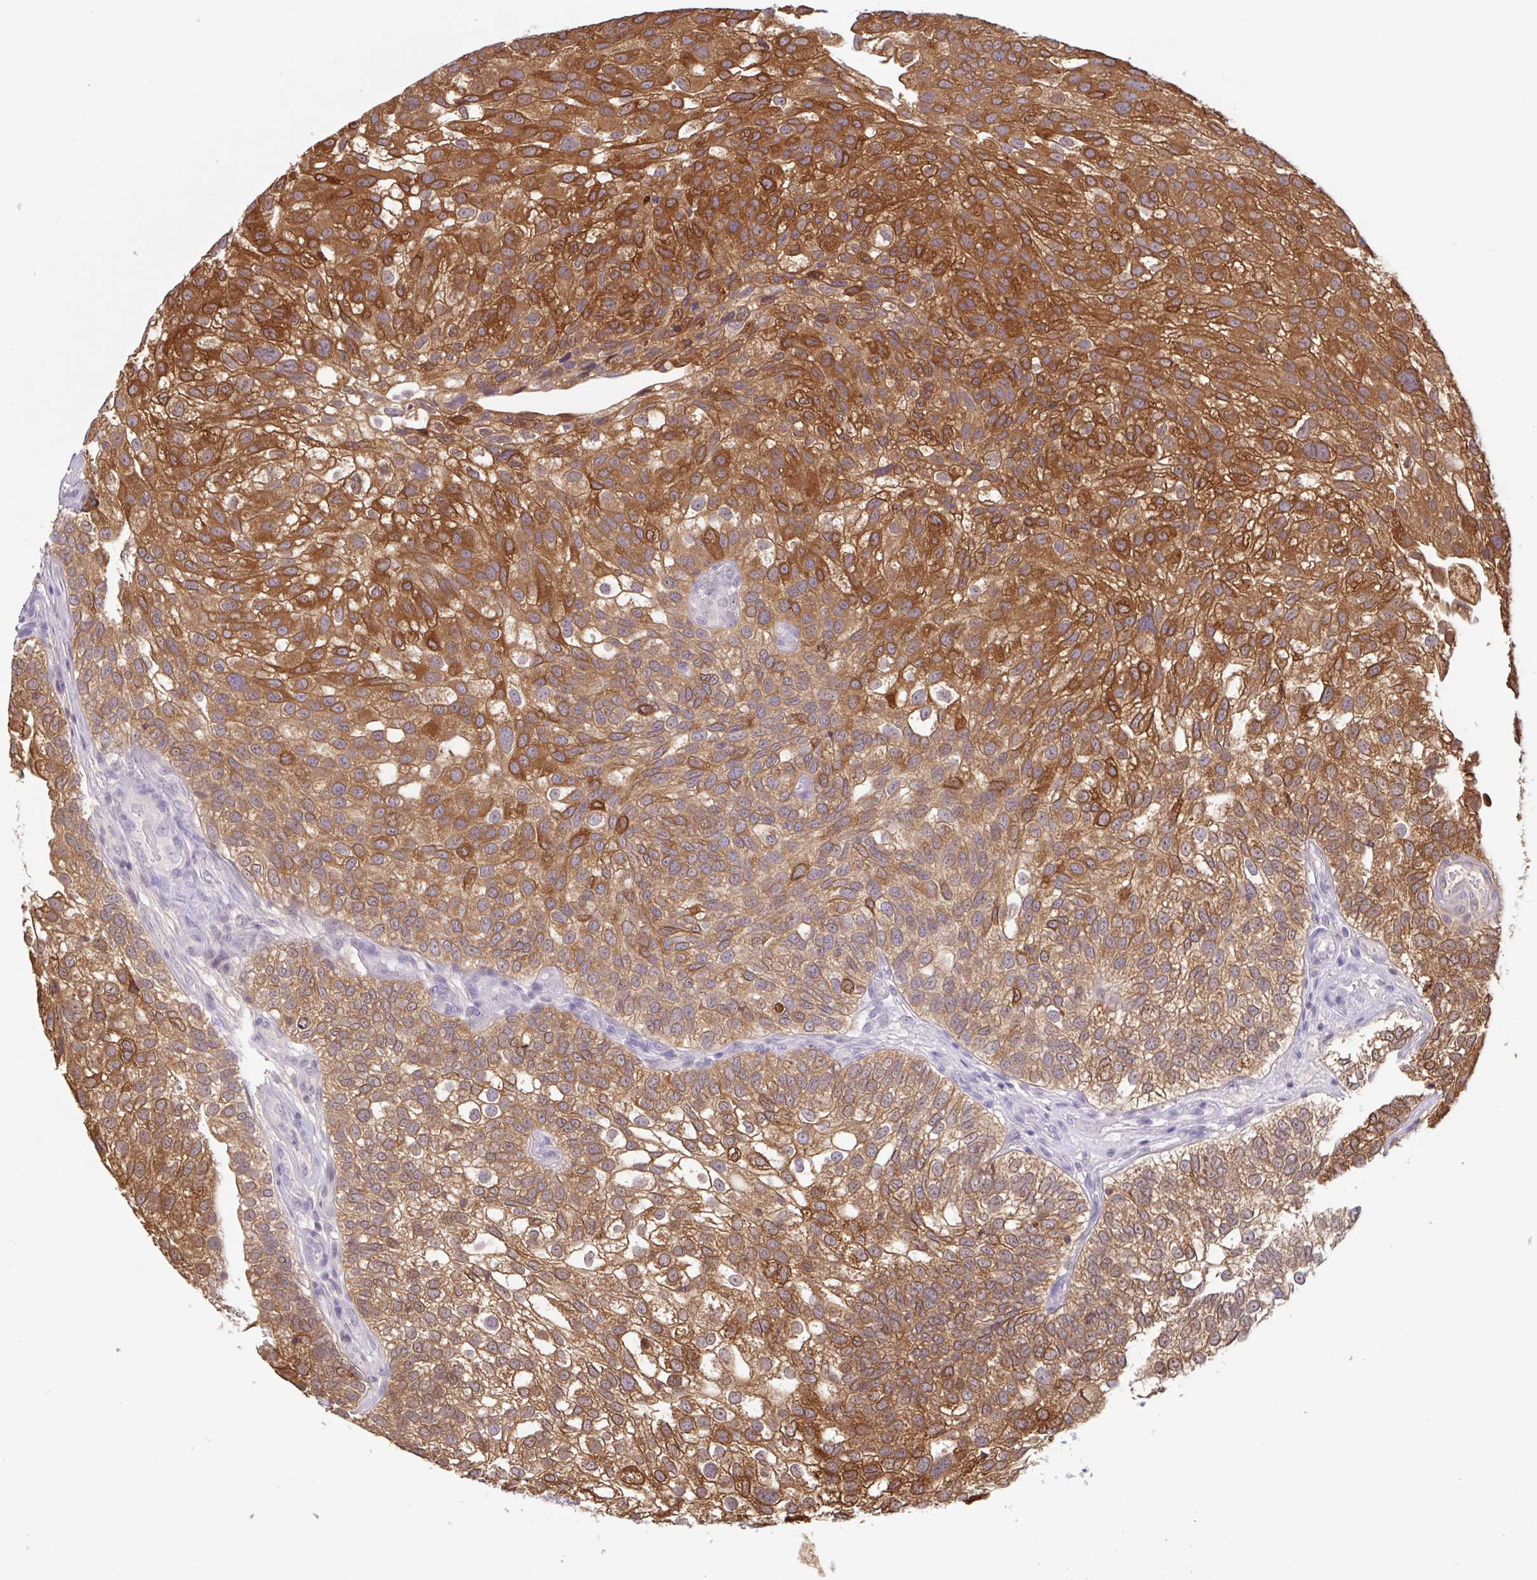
{"staining": {"intensity": "strong", "quantity": ">75%", "location": "cytoplasmic/membranous"}, "tissue": "urothelial cancer", "cell_type": "Tumor cells", "image_type": "cancer", "snomed": [{"axis": "morphology", "description": "Urothelial carcinoma, NOS"}, {"axis": "topography", "description": "Urinary bladder"}], "caption": "Brown immunohistochemical staining in urothelial cancer exhibits strong cytoplasmic/membranous positivity in about >75% of tumor cells.", "gene": "CTSE", "patient": {"sex": "male", "age": 87}}